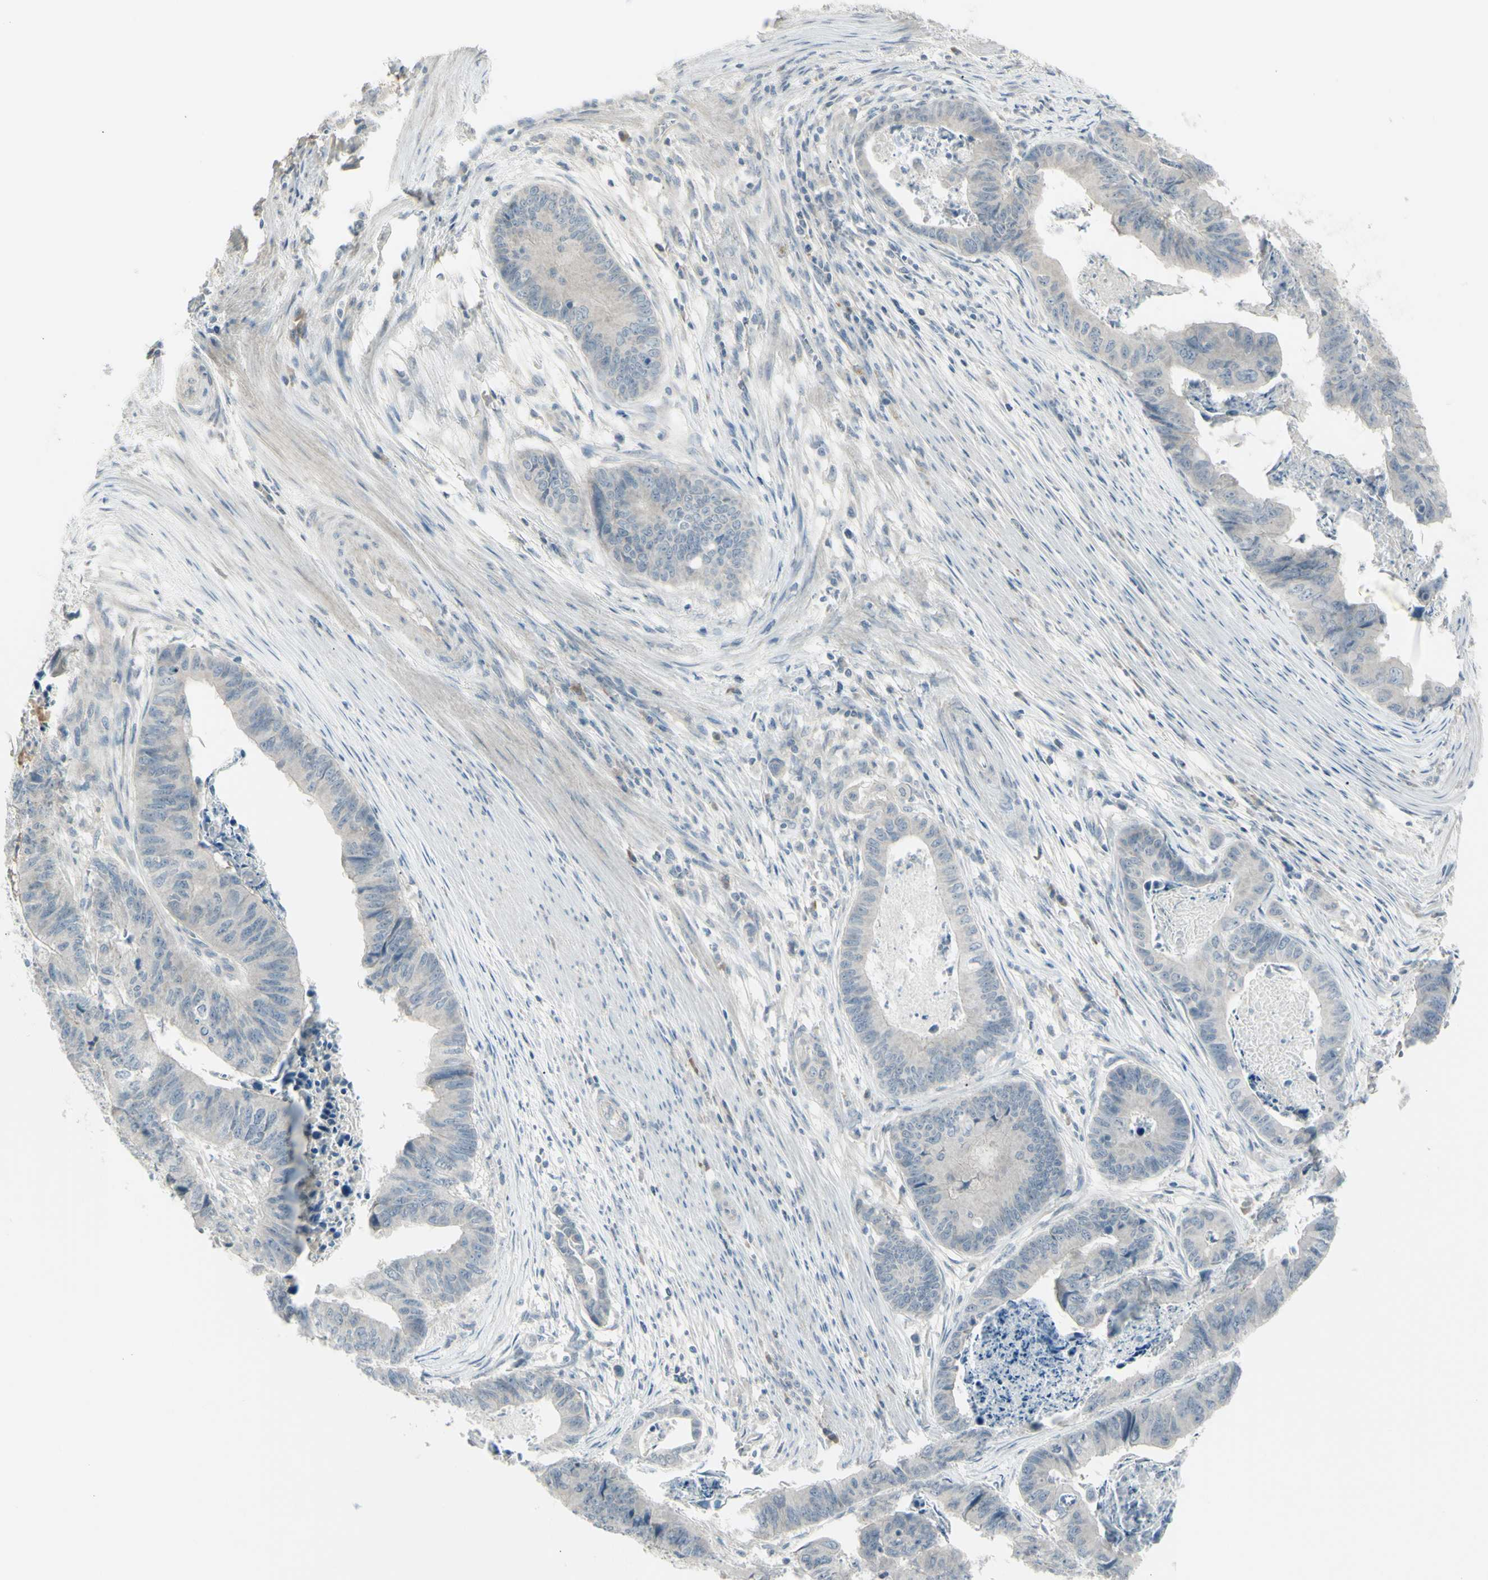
{"staining": {"intensity": "weak", "quantity": ">75%", "location": "cytoplasmic/membranous"}, "tissue": "stomach cancer", "cell_type": "Tumor cells", "image_type": "cancer", "snomed": [{"axis": "morphology", "description": "Adenocarcinoma, NOS"}, {"axis": "topography", "description": "Stomach, lower"}], "caption": "Immunohistochemistry (DAB (3,3'-diaminobenzidine)) staining of stomach adenocarcinoma shows weak cytoplasmic/membranous protein expression in approximately >75% of tumor cells.", "gene": "SH3GL2", "patient": {"sex": "male", "age": 77}}